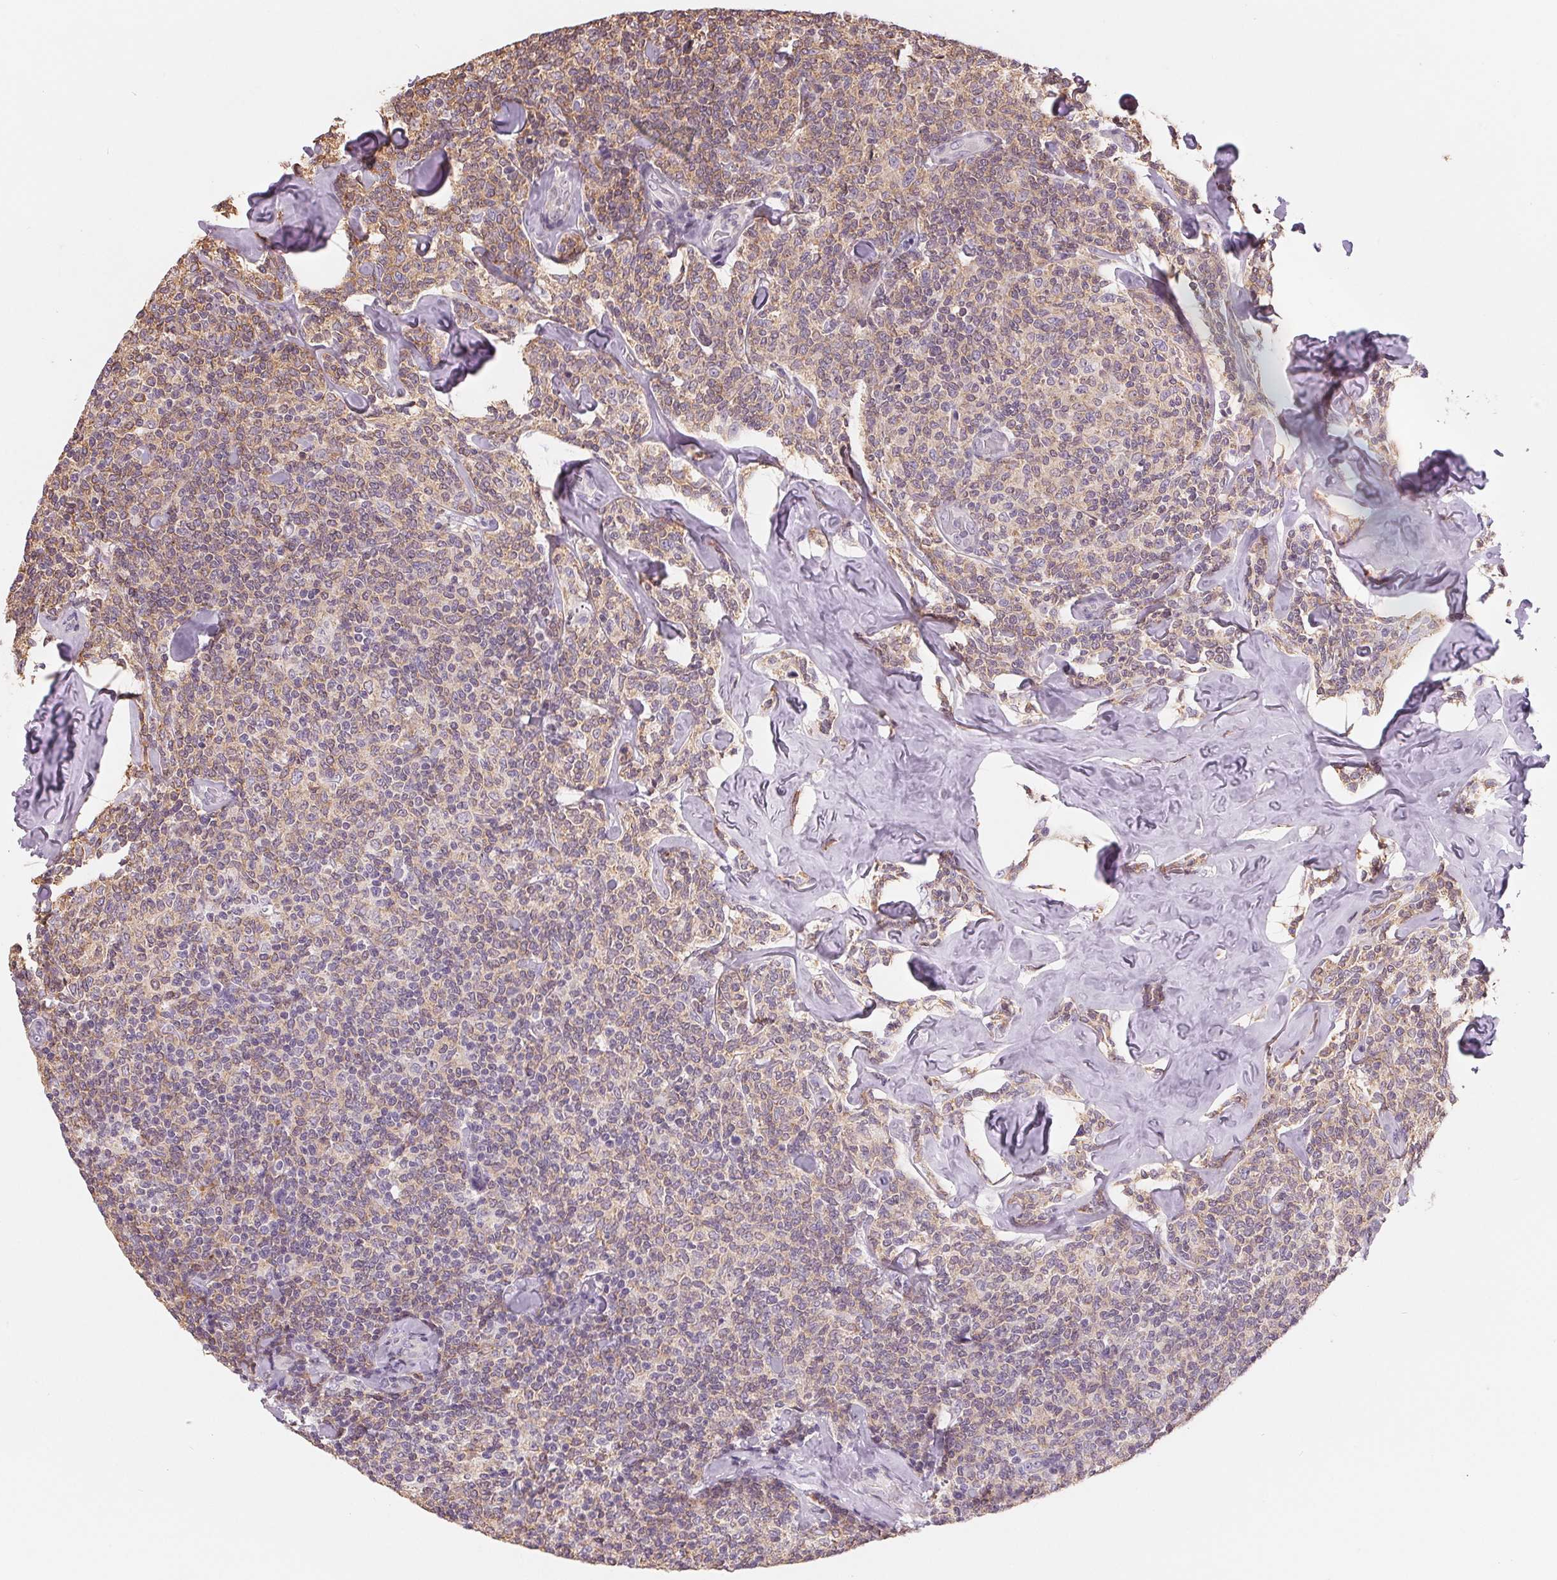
{"staining": {"intensity": "weak", "quantity": ">75%", "location": "cytoplasmic/membranous"}, "tissue": "lymphoma", "cell_type": "Tumor cells", "image_type": "cancer", "snomed": [{"axis": "morphology", "description": "Malignant lymphoma, non-Hodgkin's type, Low grade"}, {"axis": "topography", "description": "Lymph node"}], "caption": "IHC (DAB) staining of lymphoma displays weak cytoplasmic/membranous protein positivity in approximately >75% of tumor cells.", "gene": "VTCN1", "patient": {"sex": "female", "age": 56}}